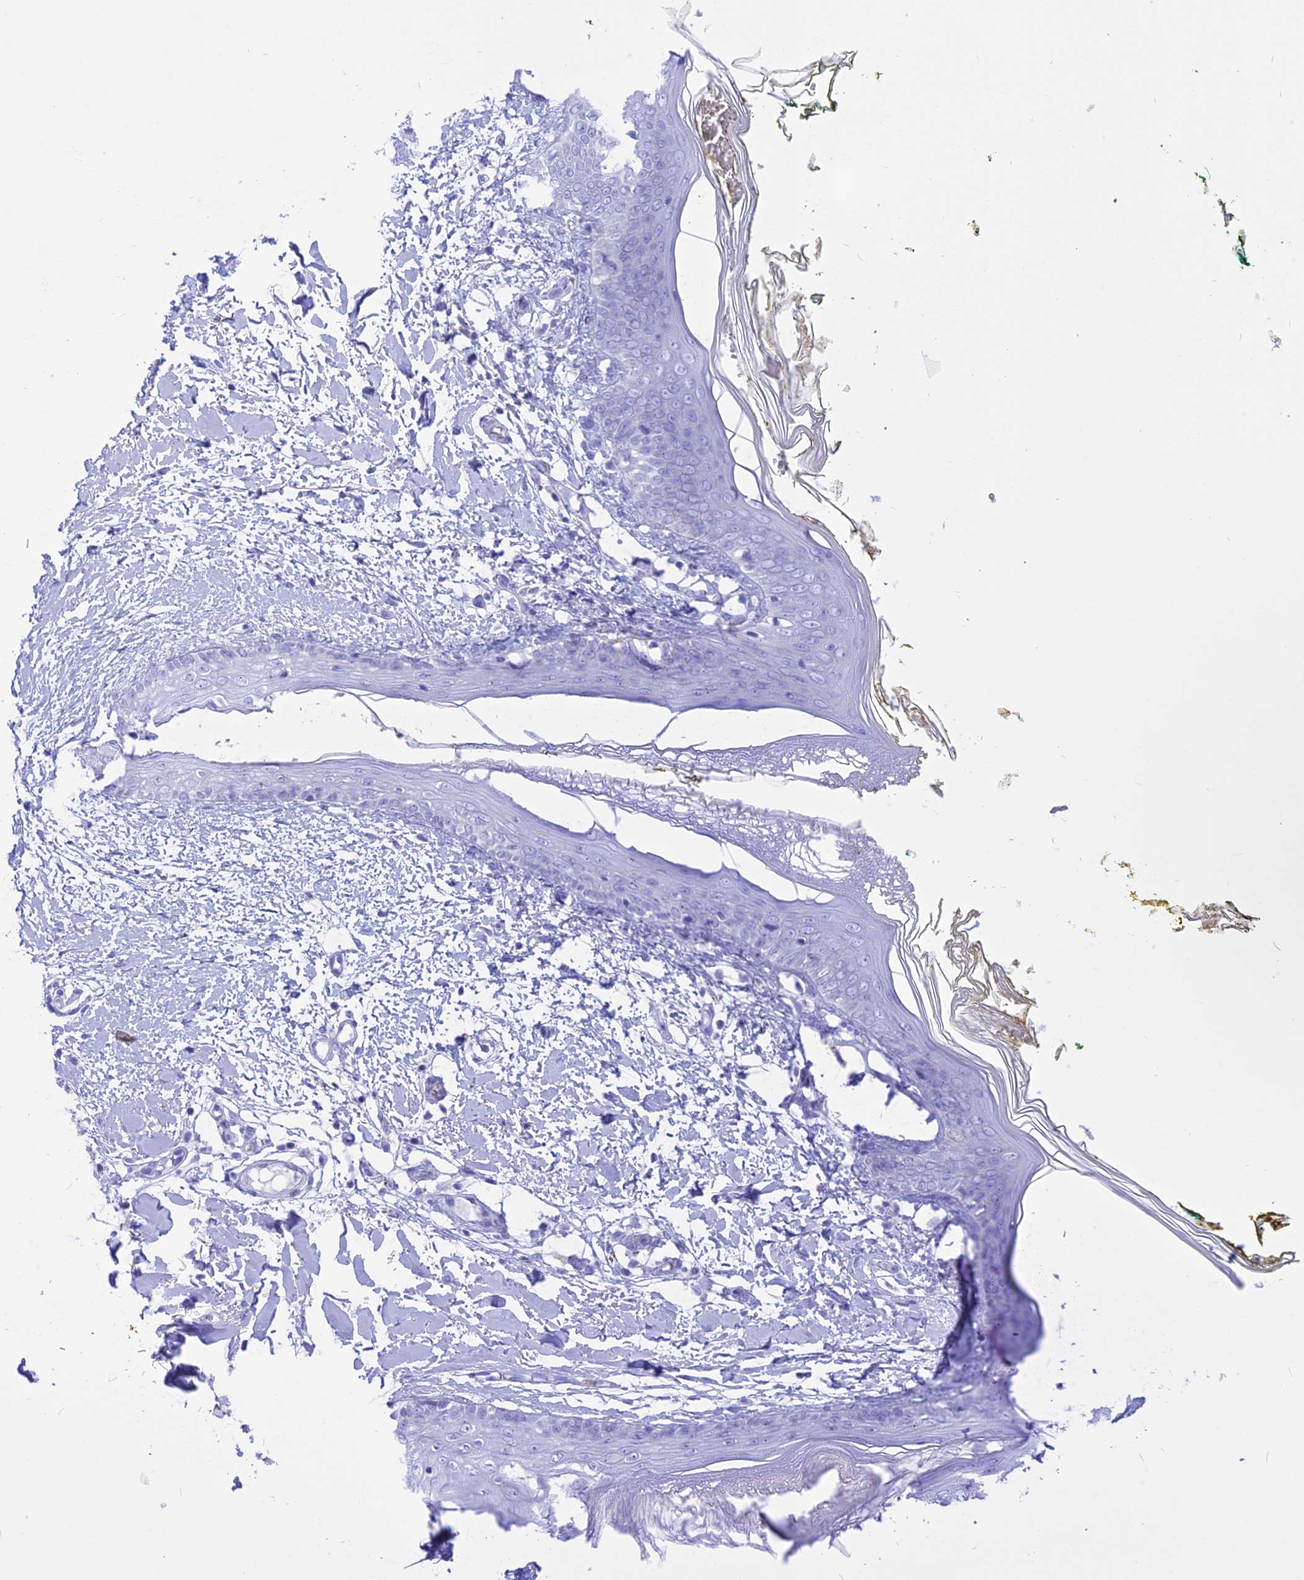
{"staining": {"intensity": "negative", "quantity": "none", "location": "none"}, "tissue": "skin", "cell_type": "Fibroblasts", "image_type": "normal", "snomed": [{"axis": "morphology", "description": "Normal tissue, NOS"}, {"axis": "topography", "description": "Skin"}], "caption": "The micrograph reveals no staining of fibroblasts in normal skin.", "gene": "GLYATL1B", "patient": {"sex": "female", "age": 34}}